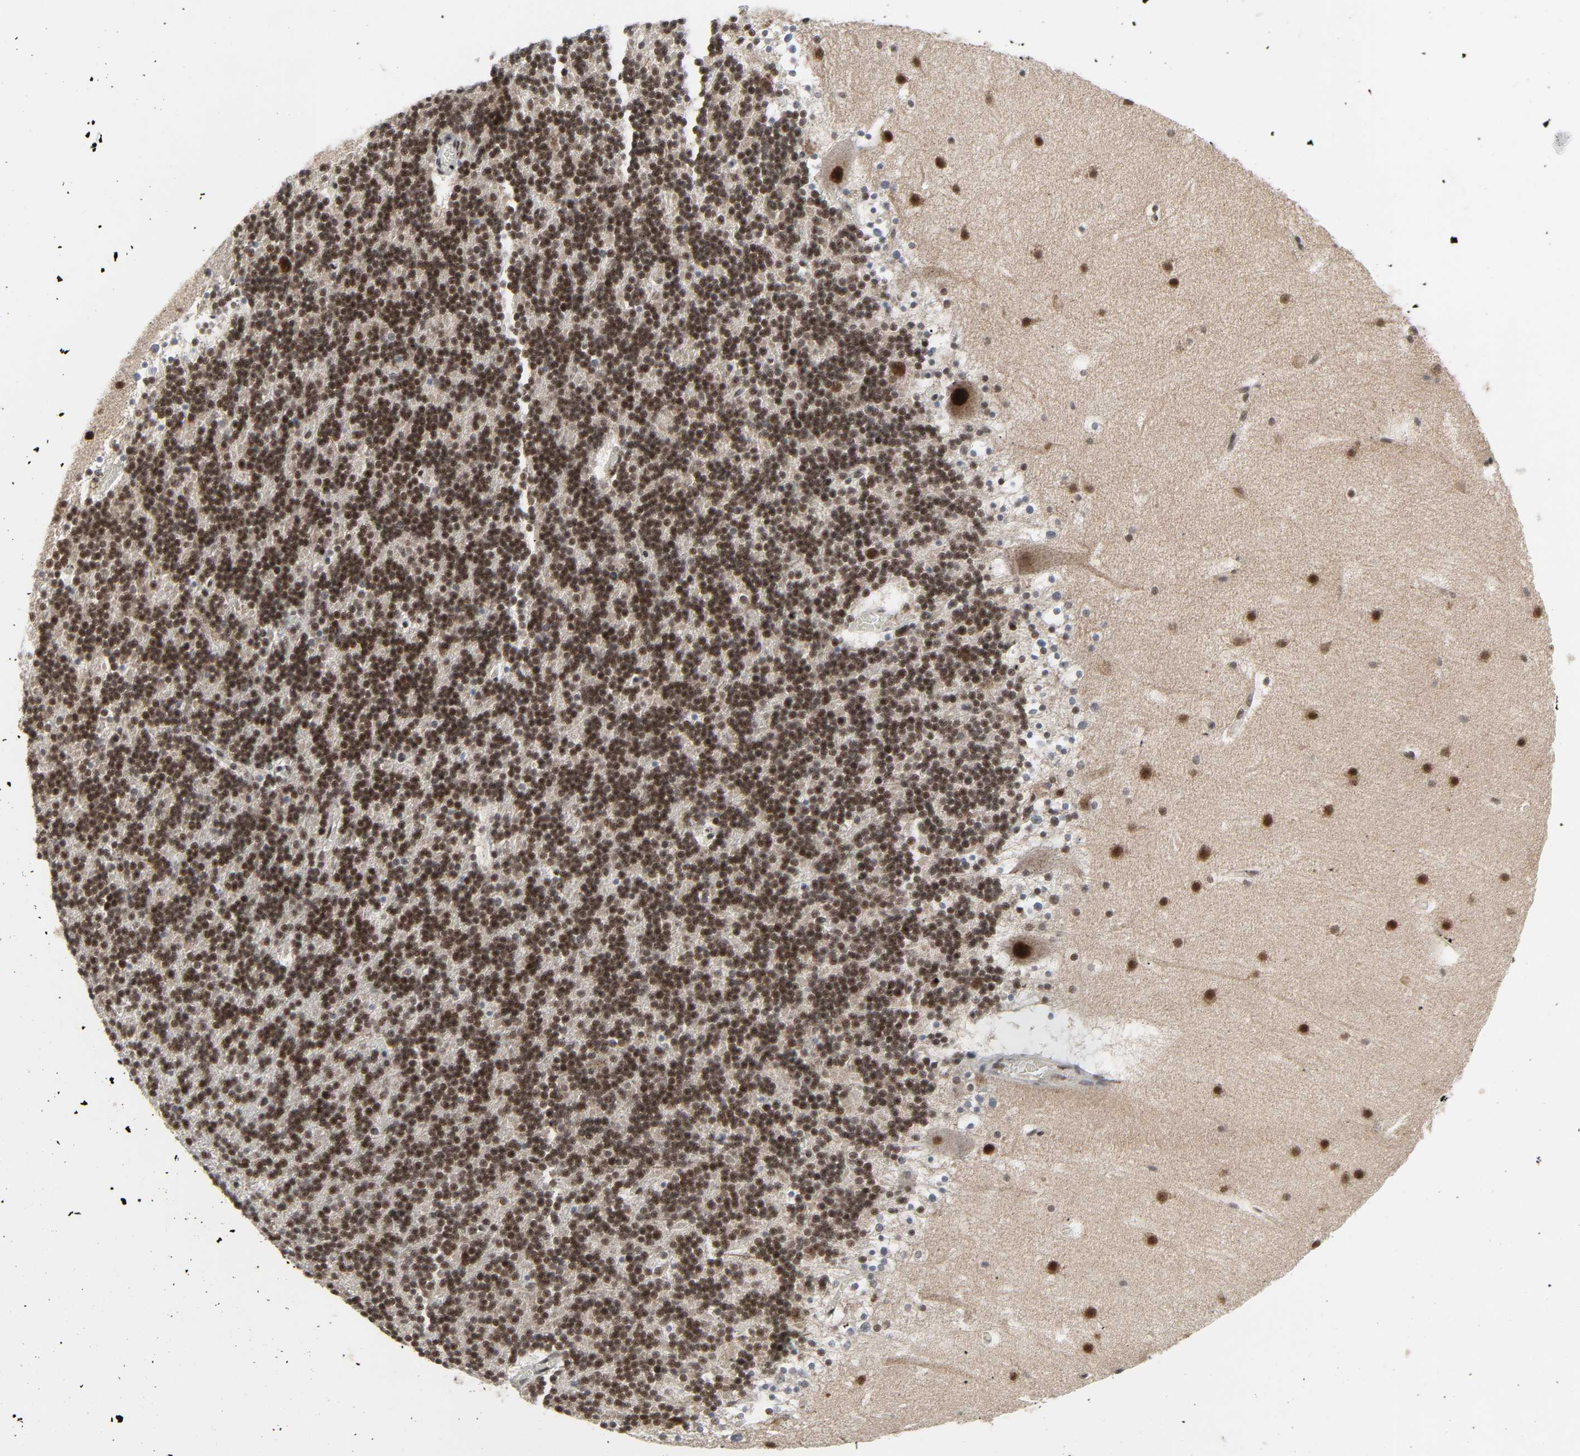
{"staining": {"intensity": "moderate", "quantity": ">75%", "location": "nuclear"}, "tissue": "cerebellum", "cell_type": "Cells in granular layer", "image_type": "normal", "snomed": [{"axis": "morphology", "description": "Normal tissue, NOS"}, {"axis": "topography", "description": "Cerebellum"}], "caption": "Immunohistochemical staining of unremarkable human cerebellum shows >75% levels of moderate nuclear protein expression in approximately >75% of cells in granular layer. The staining was performed using DAB (3,3'-diaminobenzidine) to visualize the protein expression in brown, while the nuclei were stained in blue with hematoxylin (Magnification: 20x).", "gene": "CDK7", "patient": {"sex": "male", "age": 45}}